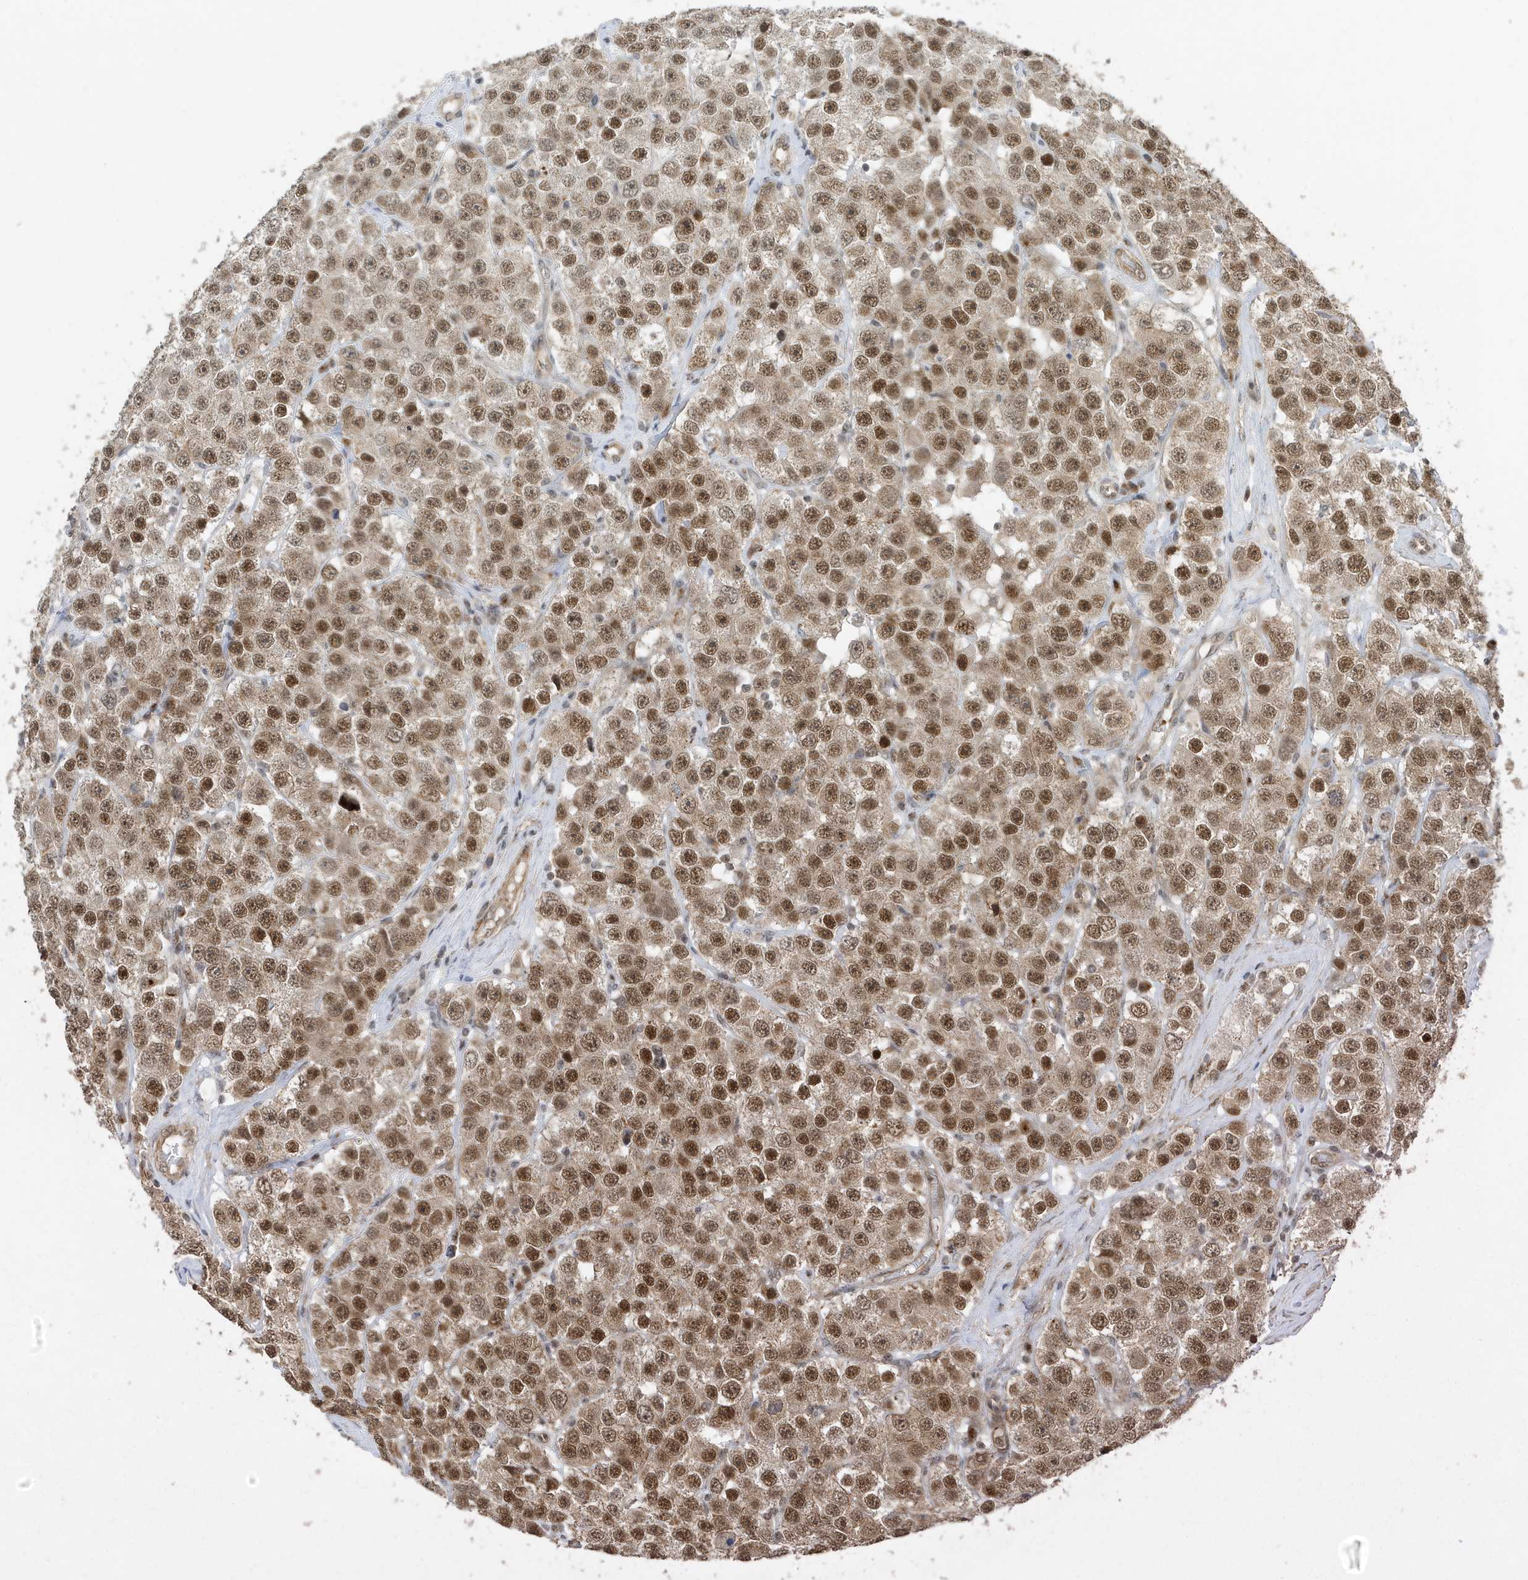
{"staining": {"intensity": "moderate", "quantity": ">75%", "location": "cytoplasmic/membranous,nuclear"}, "tissue": "testis cancer", "cell_type": "Tumor cells", "image_type": "cancer", "snomed": [{"axis": "morphology", "description": "Seminoma, NOS"}, {"axis": "topography", "description": "Testis"}], "caption": "There is medium levels of moderate cytoplasmic/membranous and nuclear expression in tumor cells of testis cancer (seminoma), as demonstrated by immunohistochemical staining (brown color).", "gene": "MAST3", "patient": {"sex": "male", "age": 28}}